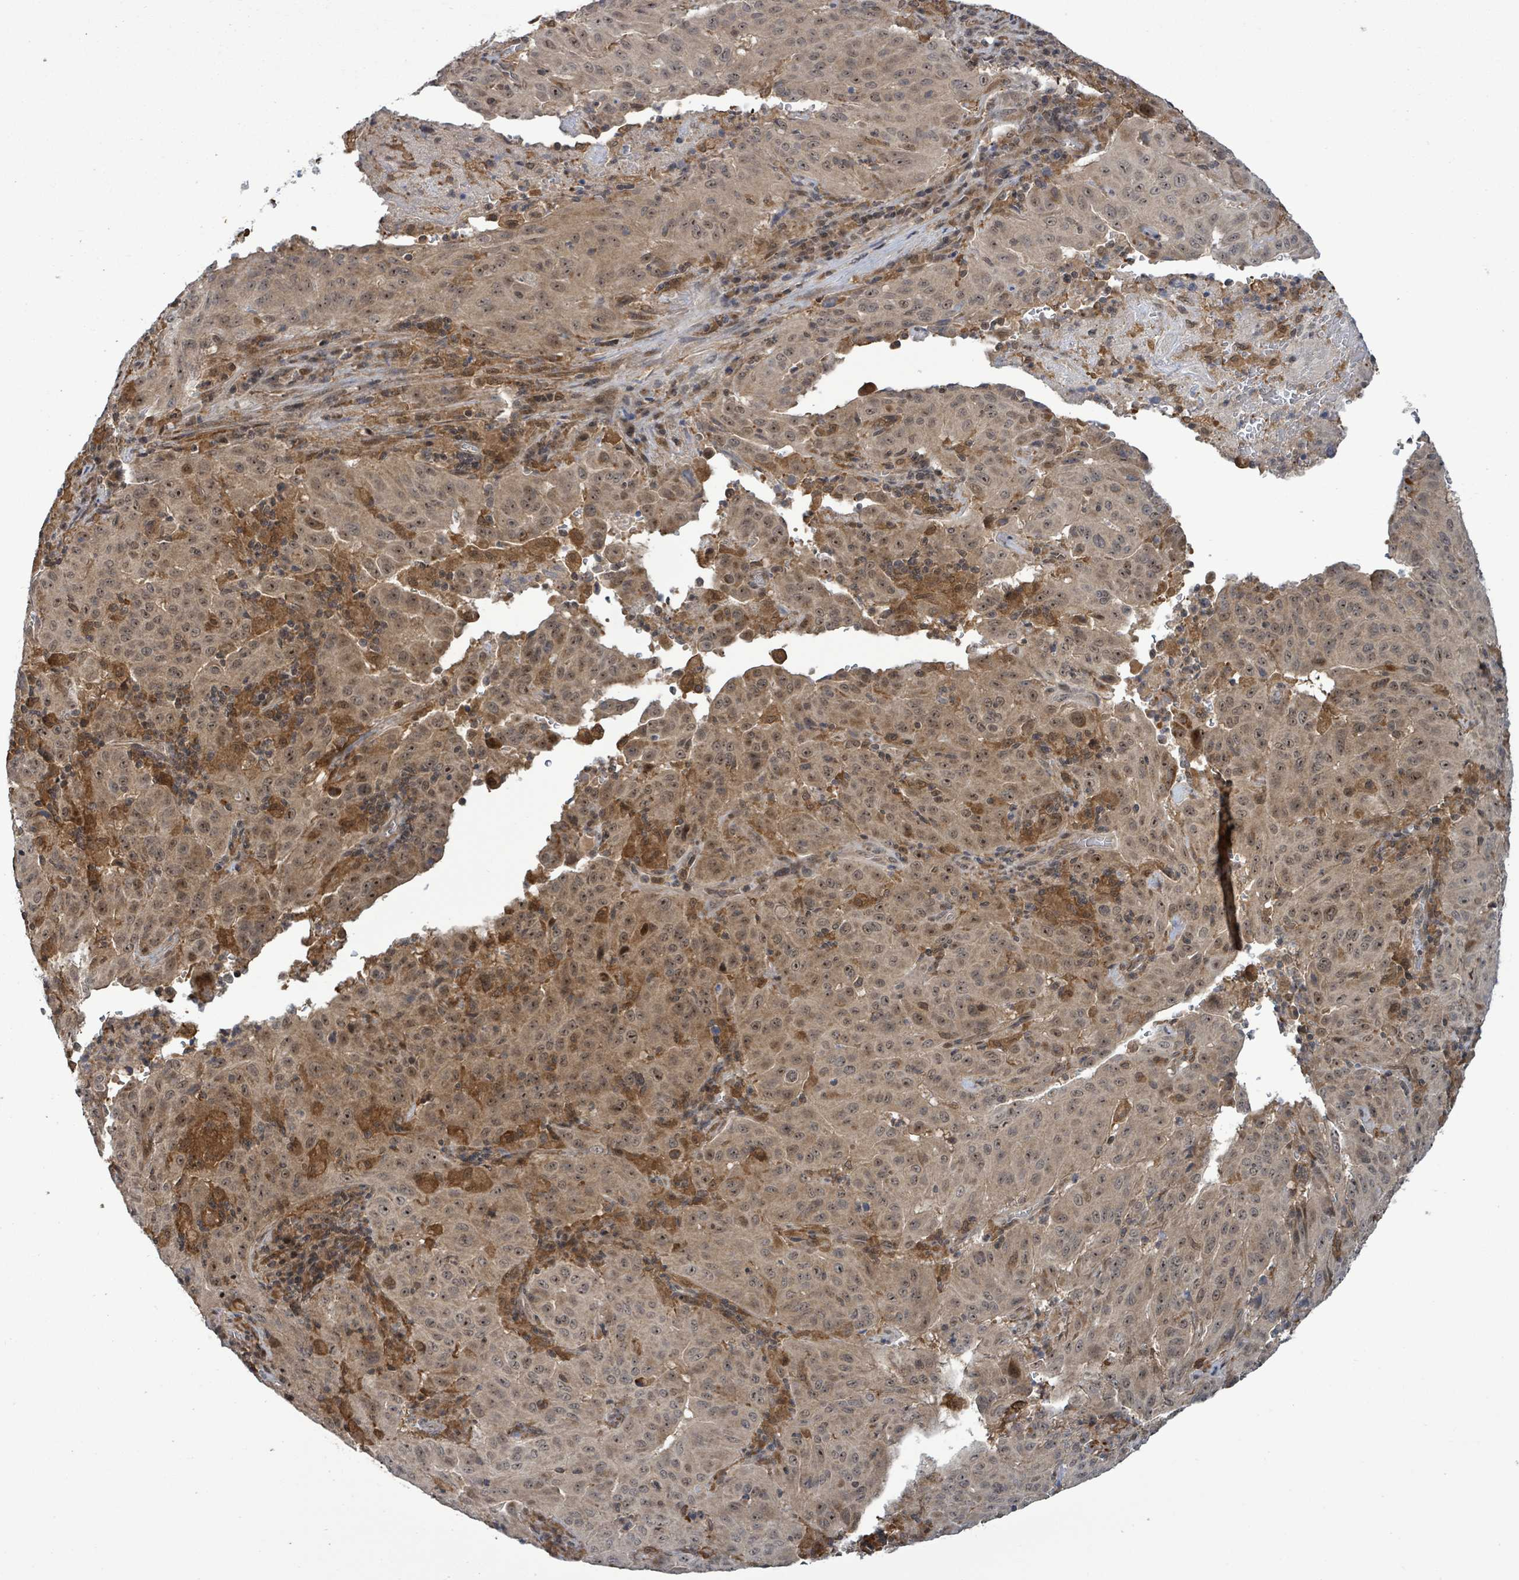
{"staining": {"intensity": "weak", "quantity": ">75%", "location": "cytoplasmic/membranous,nuclear"}, "tissue": "pancreatic cancer", "cell_type": "Tumor cells", "image_type": "cancer", "snomed": [{"axis": "morphology", "description": "Adenocarcinoma, NOS"}, {"axis": "topography", "description": "Pancreas"}], "caption": "This is a micrograph of immunohistochemistry staining of adenocarcinoma (pancreatic), which shows weak positivity in the cytoplasmic/membranous and nuclear of tumor cells.", "gene": "FBXO6", "patient": {"sex": "male", "age": 63}}